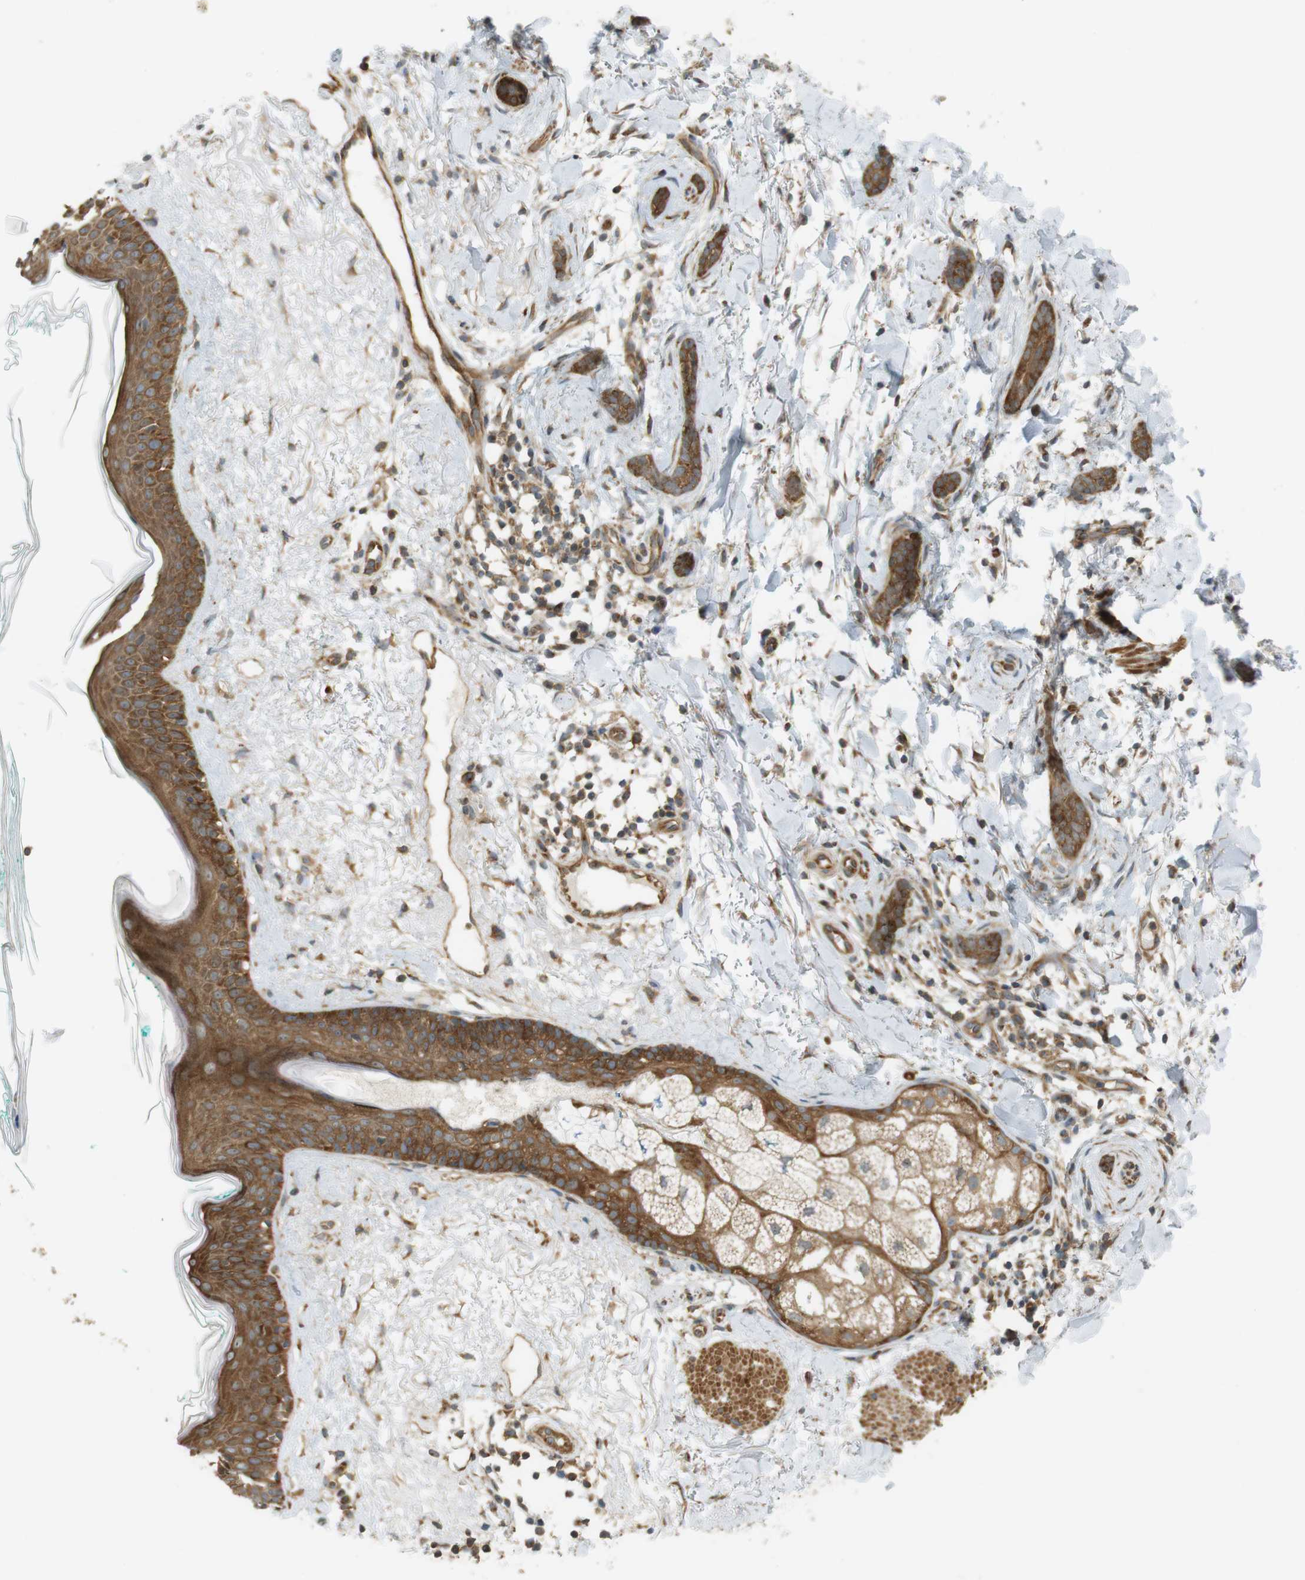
{"staining": {"intensity": "moderate", "quantity": ">75%", "location": "cytoplasmic/membranous"}, "tissue": "skin cancer", "cell_type": "Tumor cells", "image_type": "cancer", "snomed": [{"axis": "morphology", "description": "Basal cell carcinoma"}, {"axis": "morphology", "description": "Adnexal tumor, benign"}, {"axis": "topography", "description": "Skin"}], "caption": "IHC image of human skin cancer (basal cell carcinoma) stained for a protein (brown), which reveals medium levels of moderate cytoplasmic/membranous positivity in about >75% of tumor cells.", "gene": "PA2G4", "patient": {"sex": "female", "age": 42}}